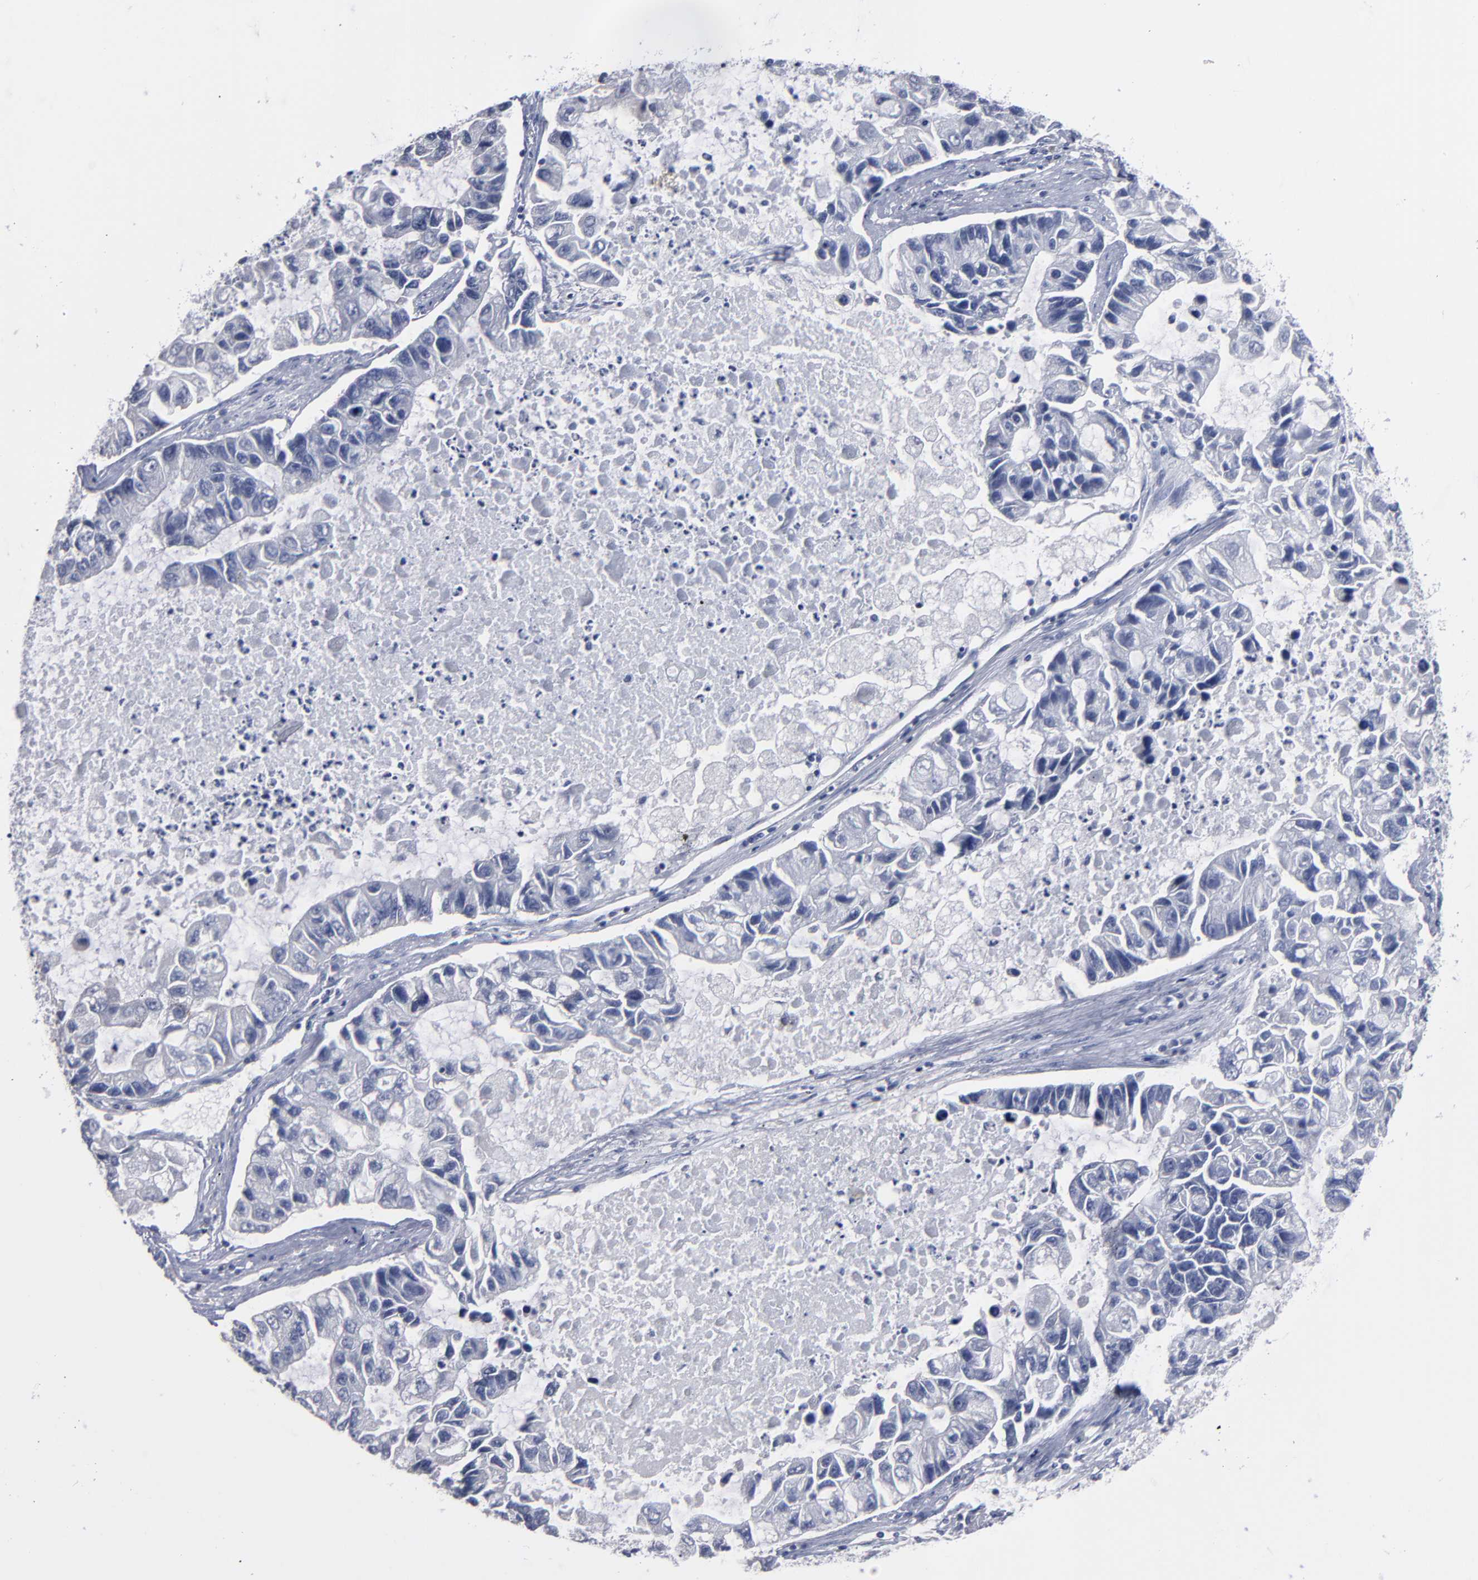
{"staining": {"intensity": "negative", "quantity": "none", "location": "none"}, "tissue": "lung cancer", "cell_type": "Tumor cells", "image_type": "cancer", "snomed": [{"axis": "morphology", "description": "Adenocarcinoma, NOS"}, {"axis": "topography", "description": "Lung"}], "caption": "There is no significant staining in tumor cells of lung cancer. (Brightfield microscopy of DAB immunohistochemistry (IHC) at high magnification).", "gene": "RPH3A", "patient": {"sex": "female", "age": 51}}